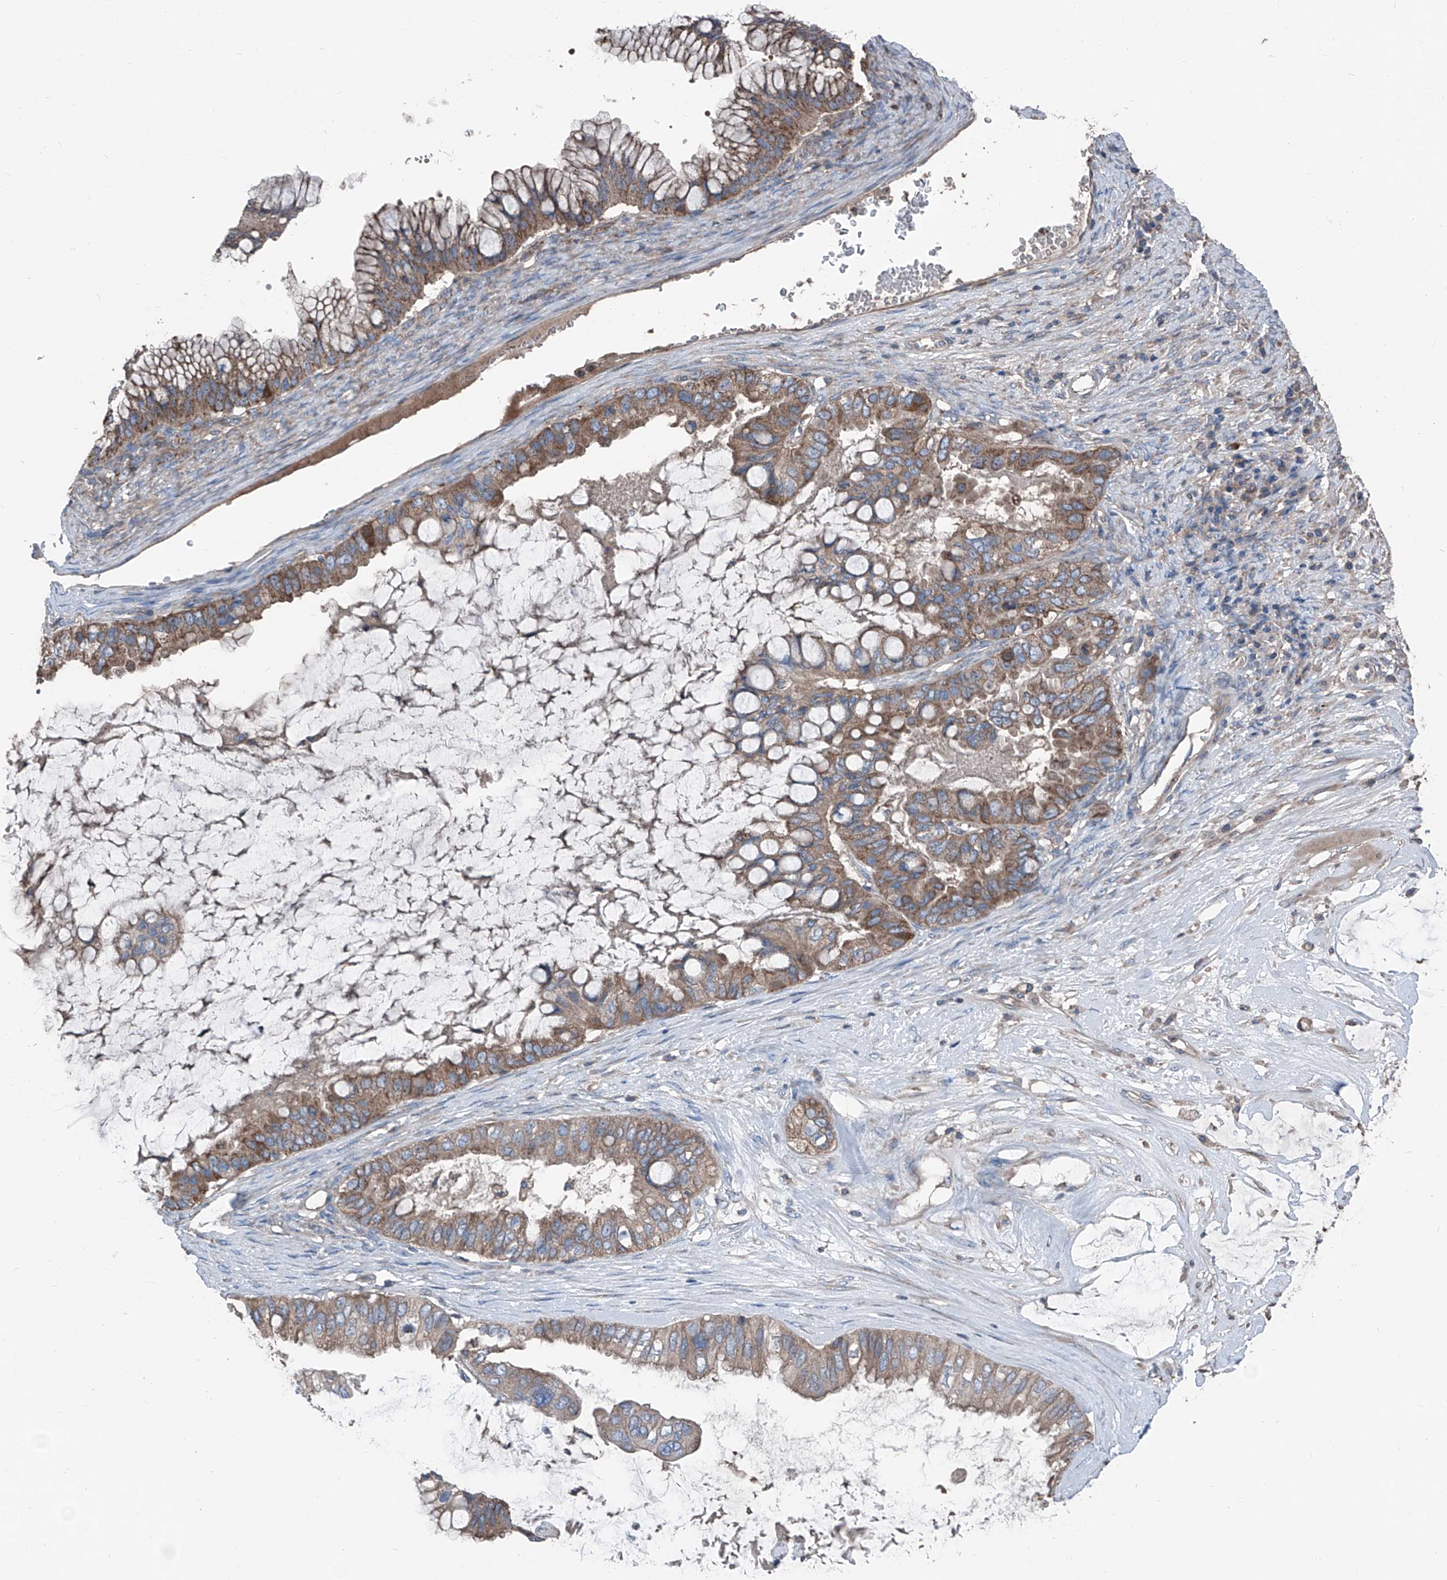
{"staining": {"intensity": "moderate", "quantity": ">75%", "location": "cytoplasmic/membranous"}, "tissue": "ovarian cancer", "cell_type": "Tumor cells", "image_type": "cancer", "snomed": [{"axis": "morphology", "description": "Cystadenocarcinoma, mucinous, NOS"}, {"axis": "topography", "description": "Ovary"}], "caption": "Immunohistochemical staining of human mucinous cystadenocarcinoma (ovarian) reveals medium levels of moderate cytoplasmic/membranous expression in approximately >75% of tumor cells.", "gene": "GPAT3", "patient": {"sex": "female", "age": 80}}